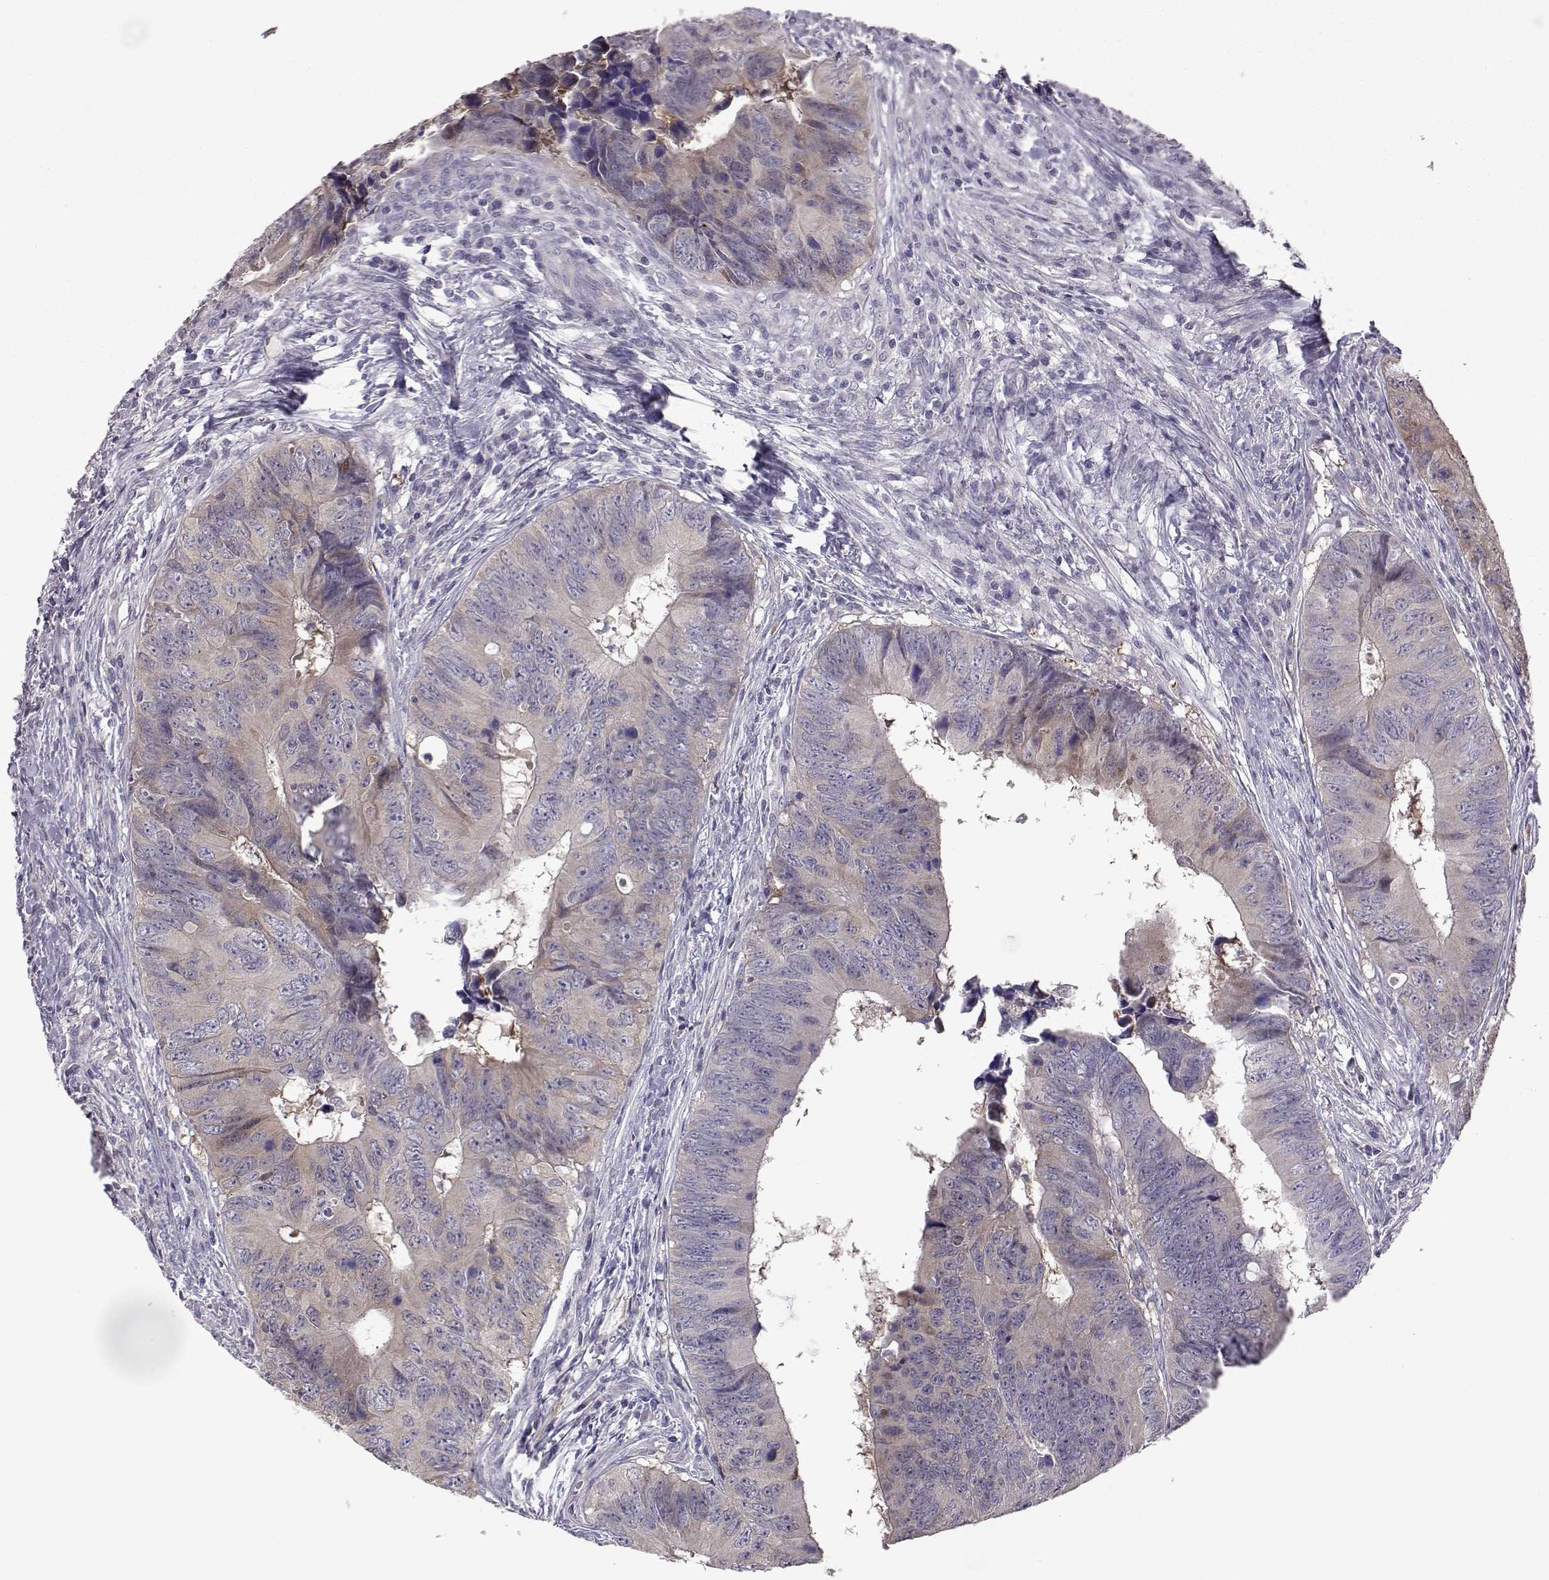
{"staining": {"intensity": "weak", "quantity": "25%-75%", "location": "cytoplasmic/membranous"}, "tissue": "colorectal cancer", "cell_type": "Tumor cells", "image_type": "cancer", "snomed": [{"axis": "morphology", "description": "Adenocarcinoma, NOS"}, {"axis": "topography", "description": "Colon"}], "caption": "The image demonstrates immunohistochemical staining of adenocarcinoma (colorectal). There is weak cytoplasmic/membranous expression is seen in about 25%-75% of tumor cells.", "gene": "VGF", "patient": {"sex": "female", "age": 82}}